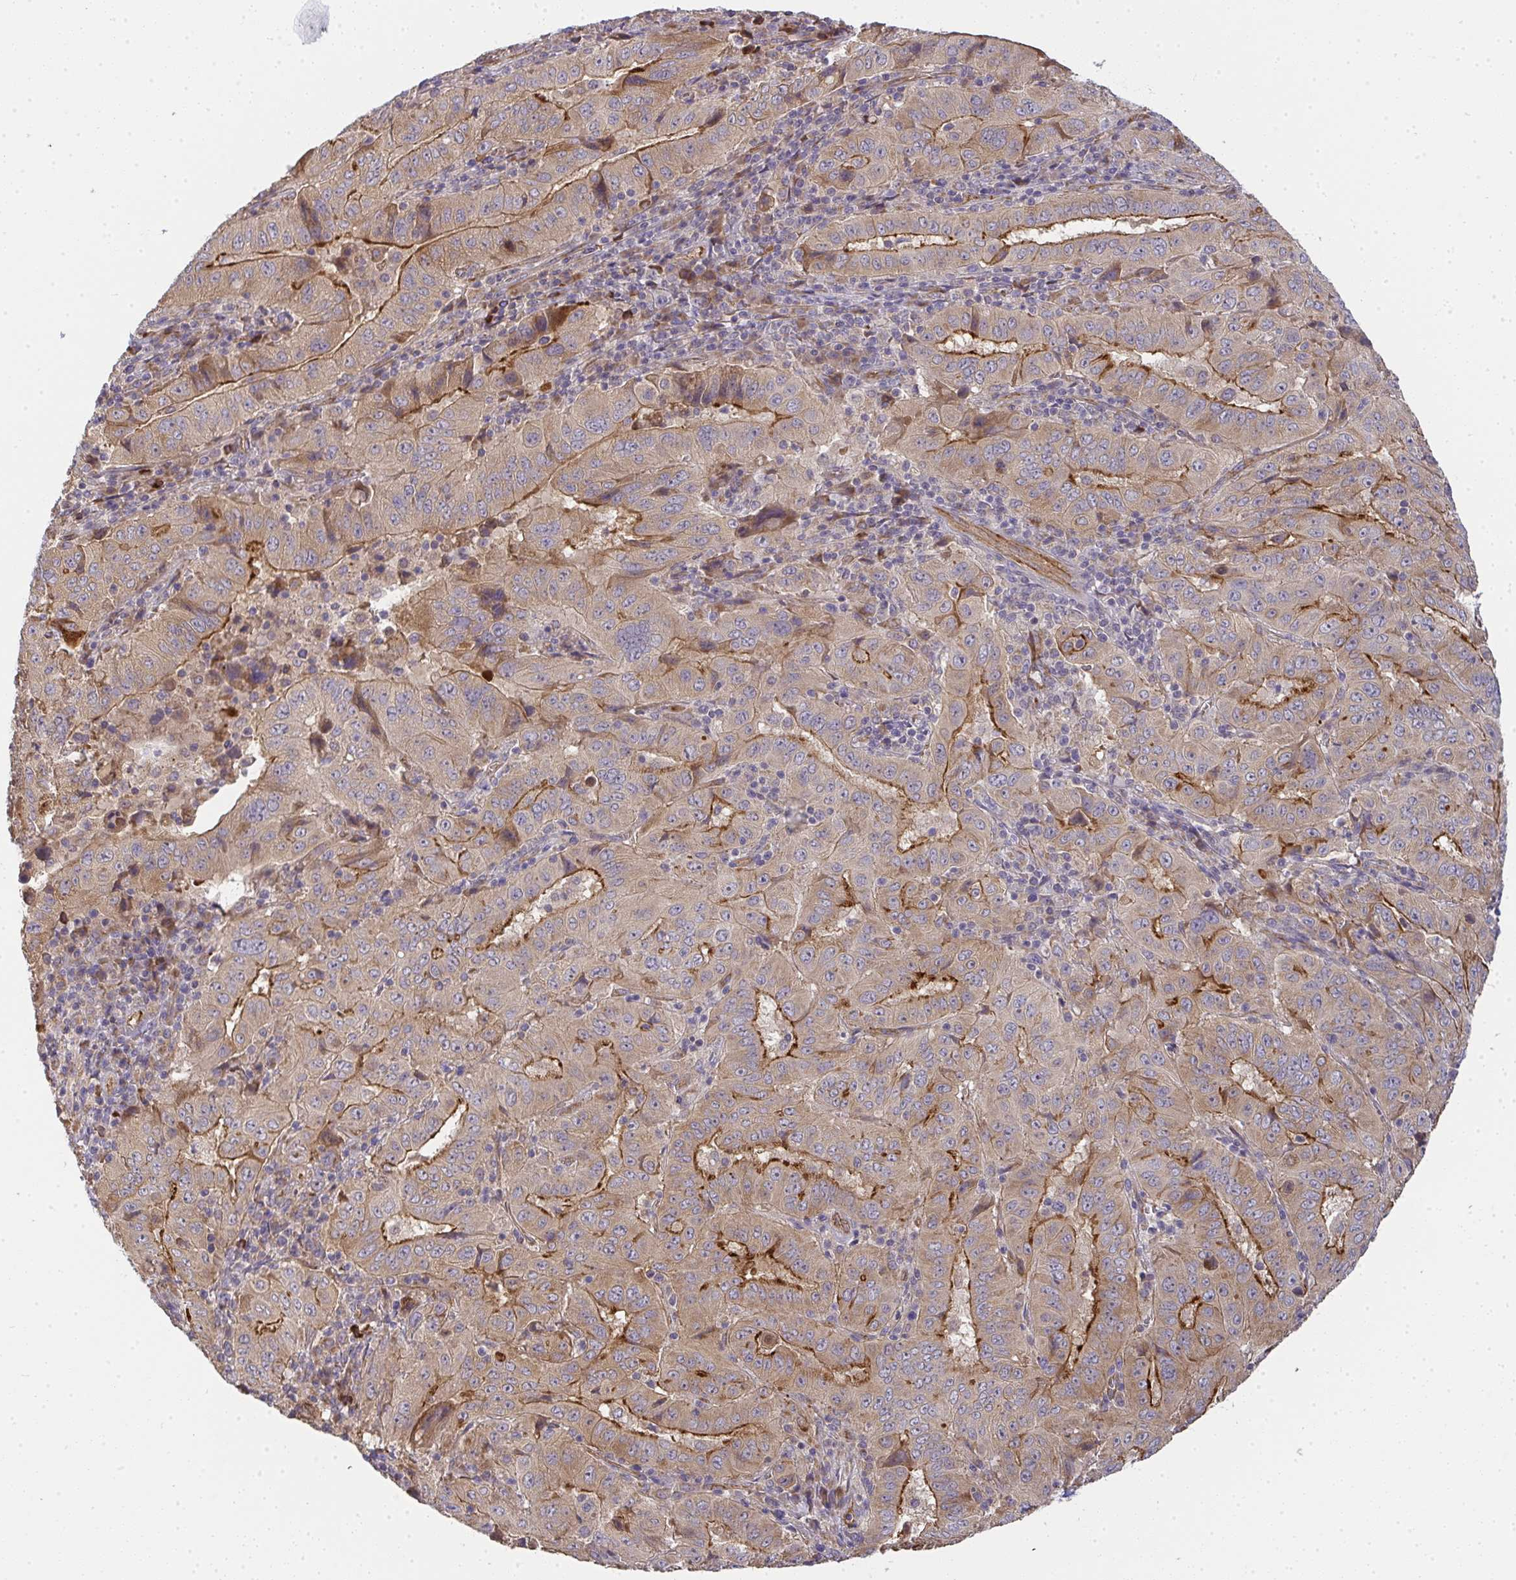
{"staining": {"intensity": "moderate", "quantity": ">75%", "location": "cytoplasmic/membranous"}, "tissue": "pancreatic cancer", "cell_type": "Tumor cells", "image_type": "cancer", "snomed": [{"axis": "morphology", "description": "Adenocarcinoma, NOS"}, {"axis": "topography", "description": "Pancreas"}], "caption": "Immunohistochemistry image of neoplastic tissue: pancreatic cancer (adenocarcinoma) stained using IHC demonstrates medium levels of moderate protein expression localized specifically in the cytoplasmic/membranous of tumor cells, appearing as a cytoplasmic/membranous brown color.", "gene": "B4GALT6", "patient": {"sex": "male", "age": 63}}